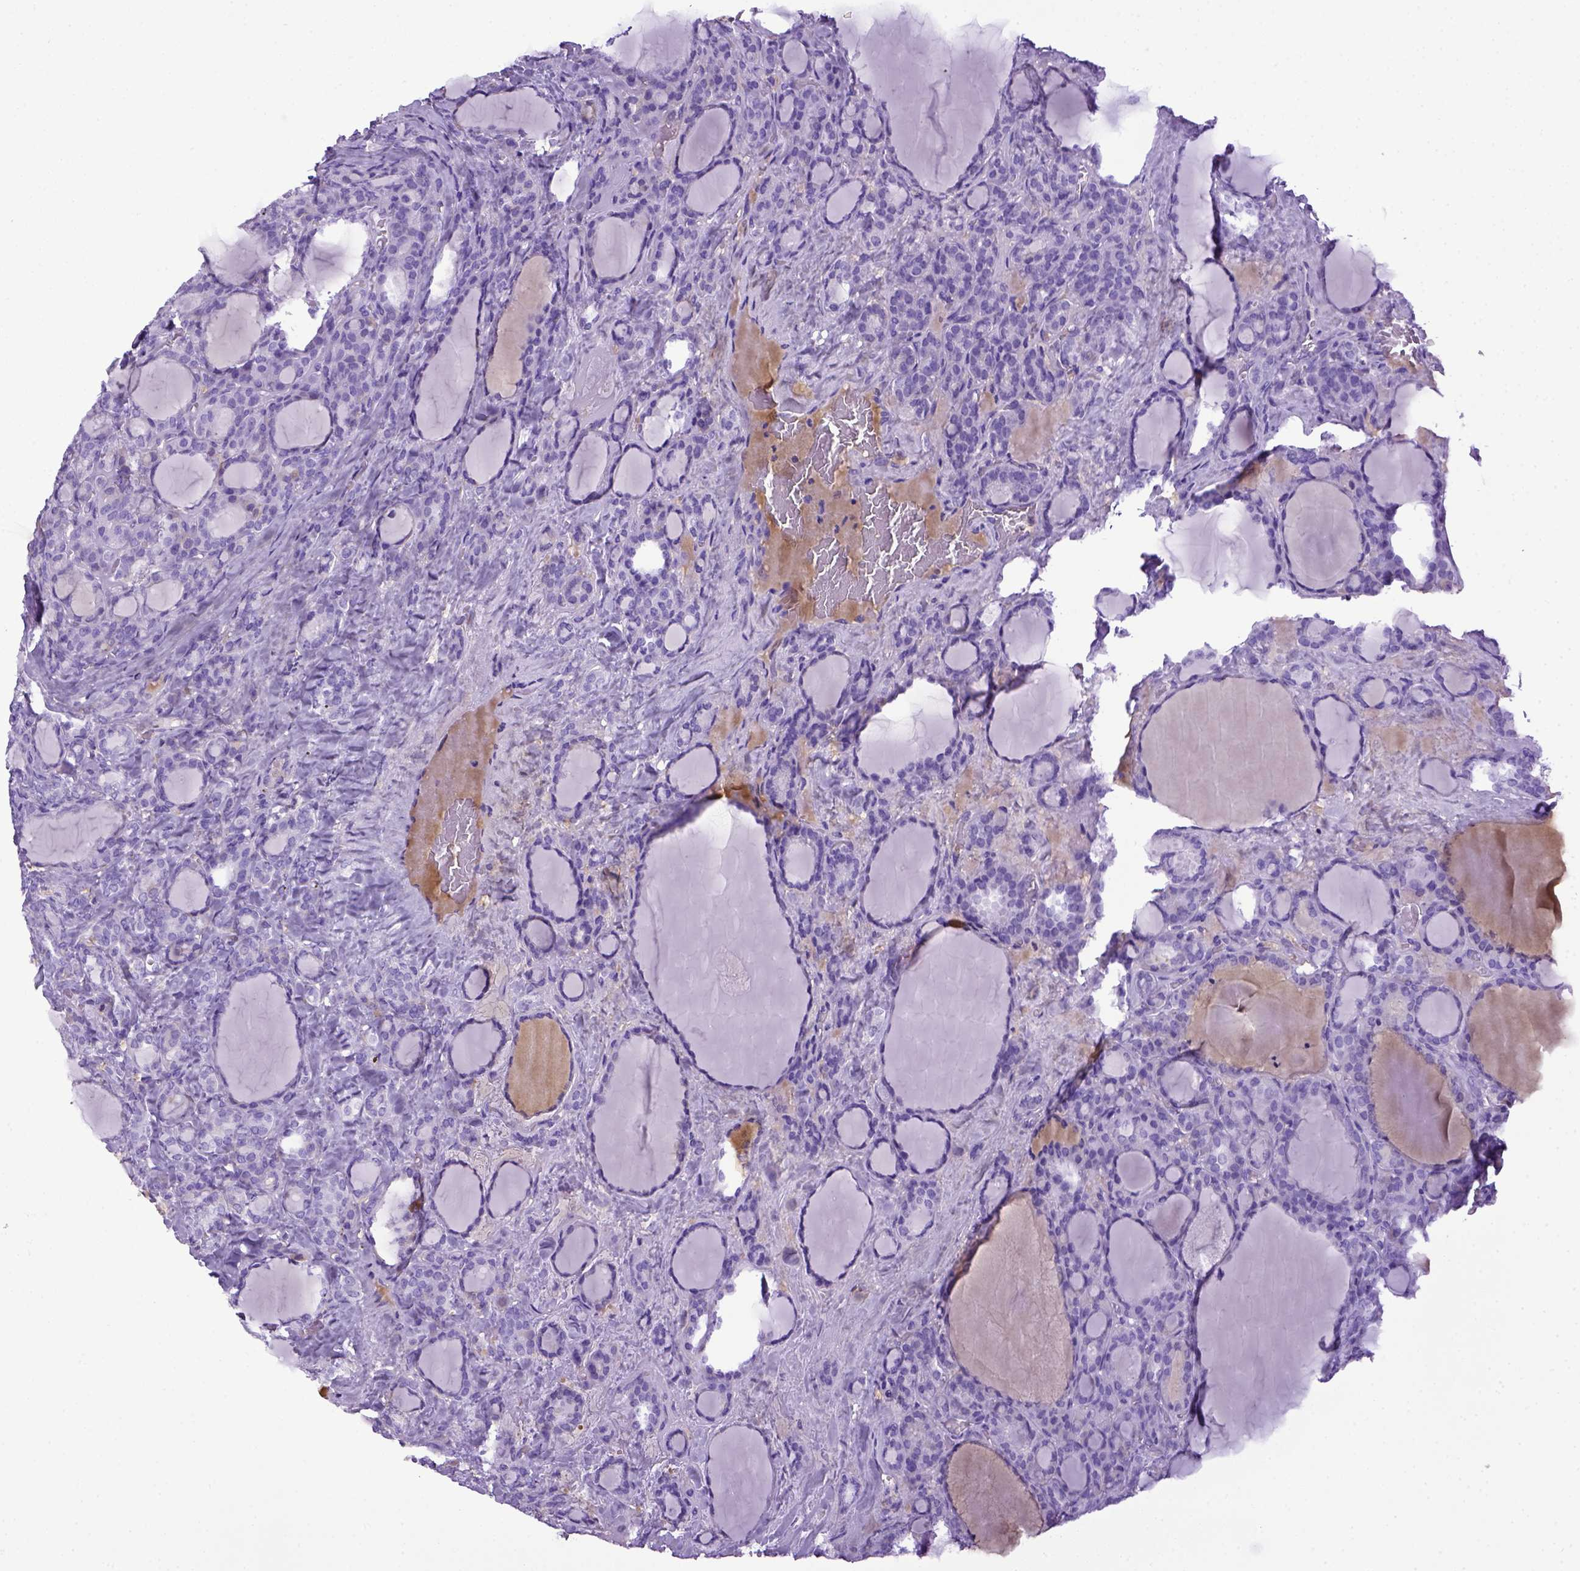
{"staining": {"intensity": "negative", "quantity": "none", "location": "none"}, "tissue": "thyroid cancer", "cell_type": "Tumor cells", "image_type": "cancer", "snomed": [{"axis": "morphology", "description": "Normal tissue, NOS"}, {"axis": "morphology", "description": "Follicular adenoma carcinoma, NOS"}, {"axis": "topography", "description": "Thyroid gland"}], "caption": "Immunohistochemical staining of human thyroid cancer (follicular adenoma carcinoma) shows no significant expression in tumor cells.", "gene": "ITIH4", "patient": {"sex": "female", "age": 31}}